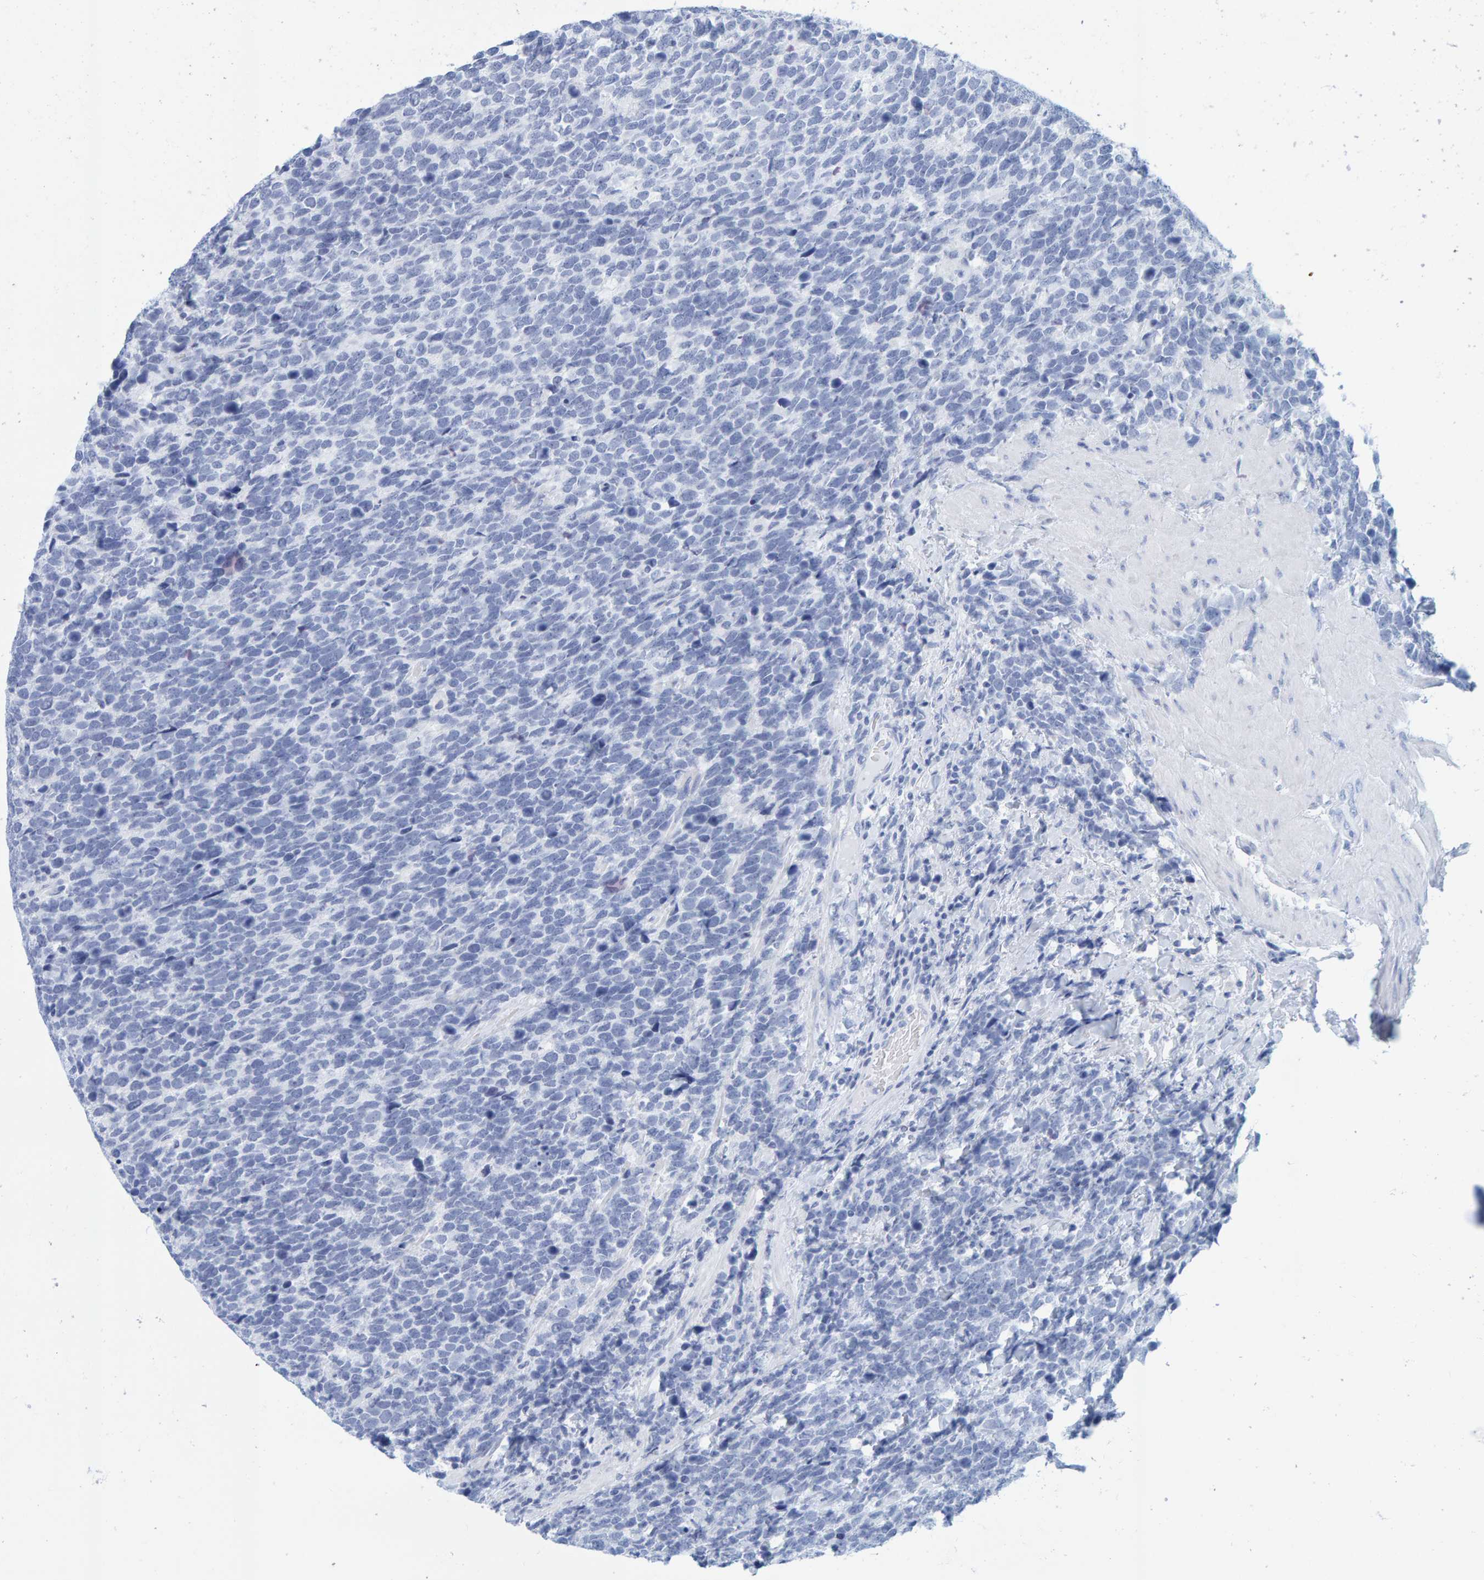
{"staining": {"intensity": "negative", "quantity": "none", "location": "none"}, "tissue": "urothelial cancer", "cell_type": "Tumor cells", "image_type": "cancer", "snomed": [{"axis": "morphology", "description": "Urothelial carcinoma, High grade"}, {"axis": "topography", "description": "Urinary bladder"}], "caption": "Protein analysis of high-grade urothelial carcinoma demonstrates no significant positivity in tumor cells.", "gene": "SFTPC", "patient": {"sex": "female", "age": 82}}